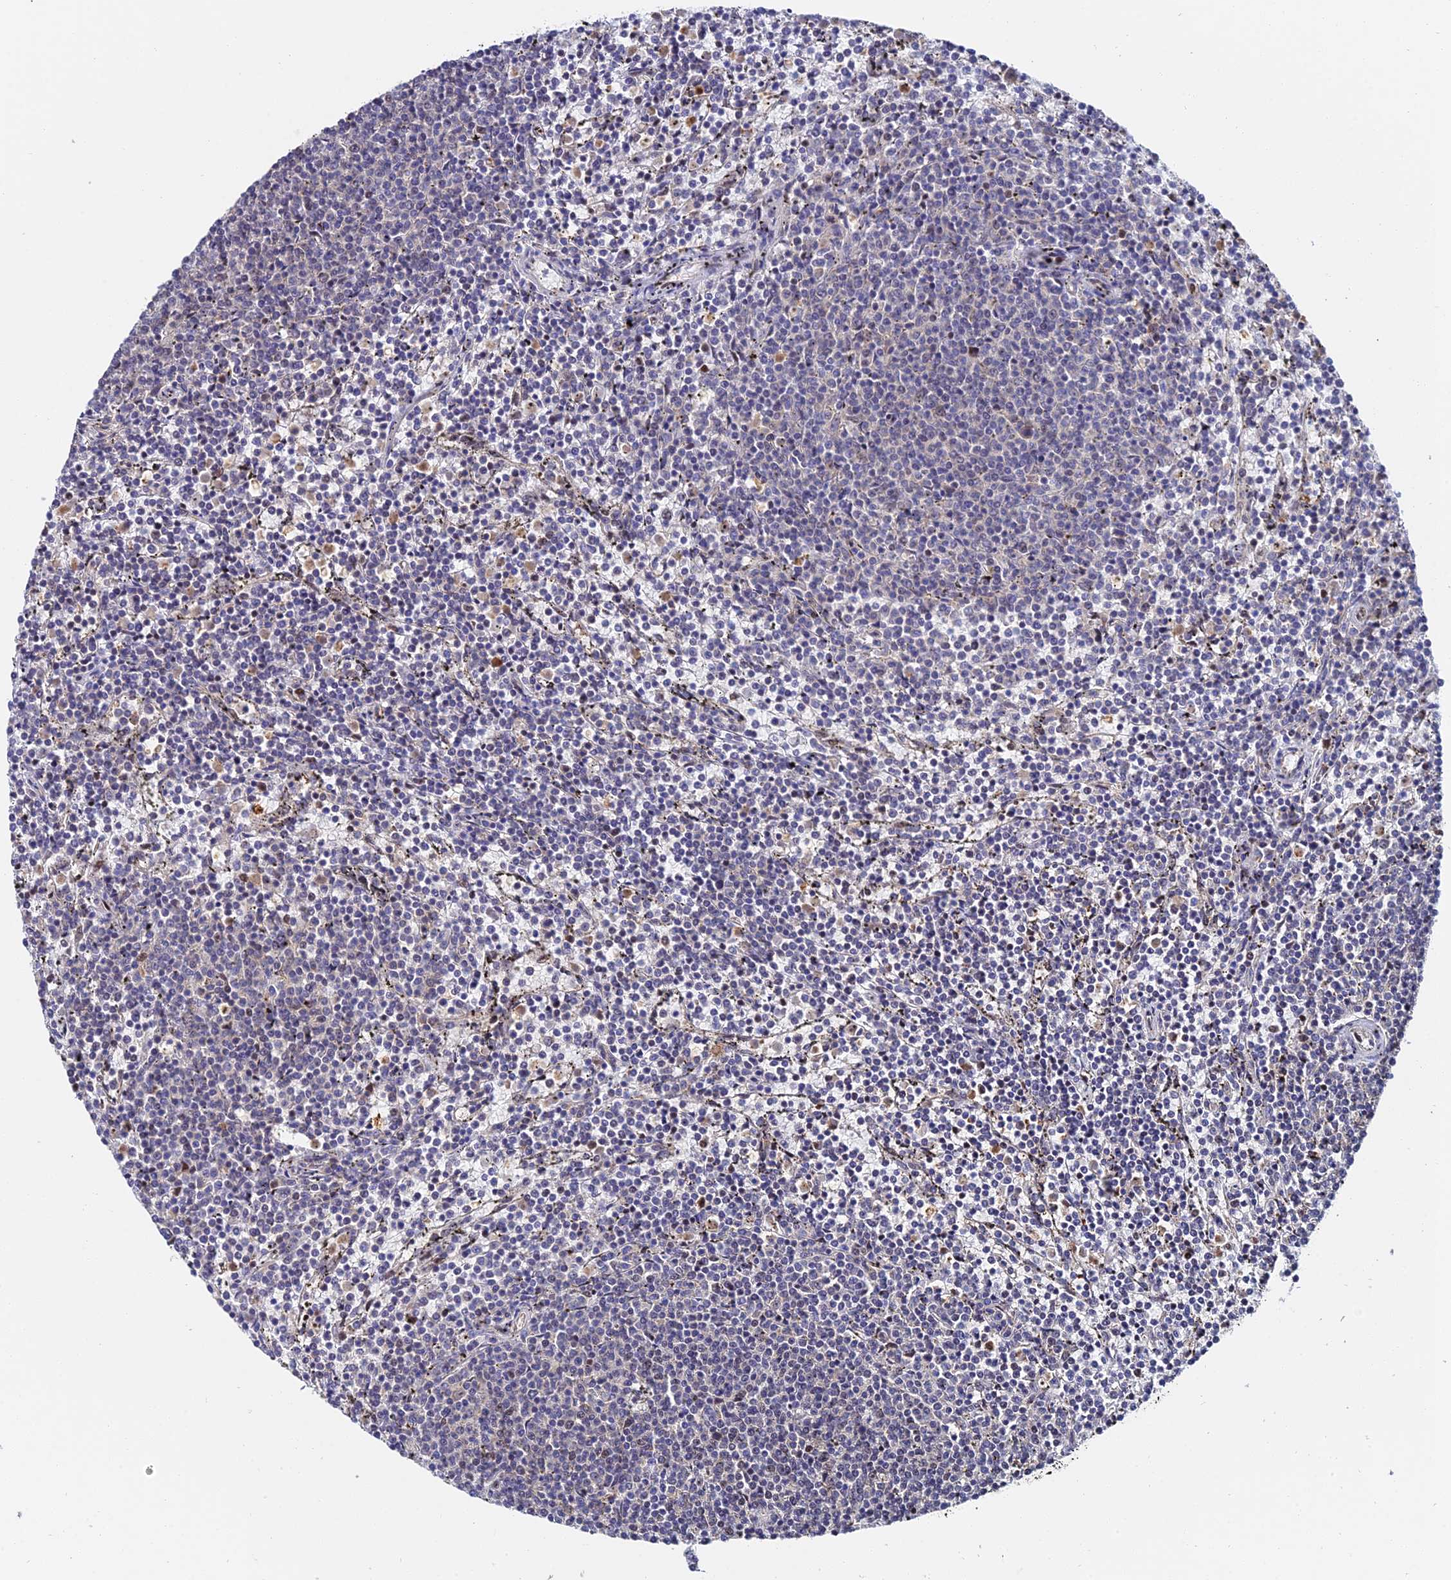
{"staining": {"intensity": "weak", "quantity": "25%-75%", "location": "nuclear"}, "tissue": "lymphoma", "cell_type": "Tumor cells", "image_type": "cancer", "snomed": [{"axis": "morphology", "description": "Malignant lymphoma, non-Hodgkin's type, Low grade"}, {"axis": "topography", "description": "Spleen"}], "caption": "An immunohistochemistry histopathology image of tumor tissue is shown. Protein staining in brown highlights weak nuclear positivity in lymphoma within tumor cells.", "gene": "TIFA", "patient": {"sex": "female", "age": 50}}